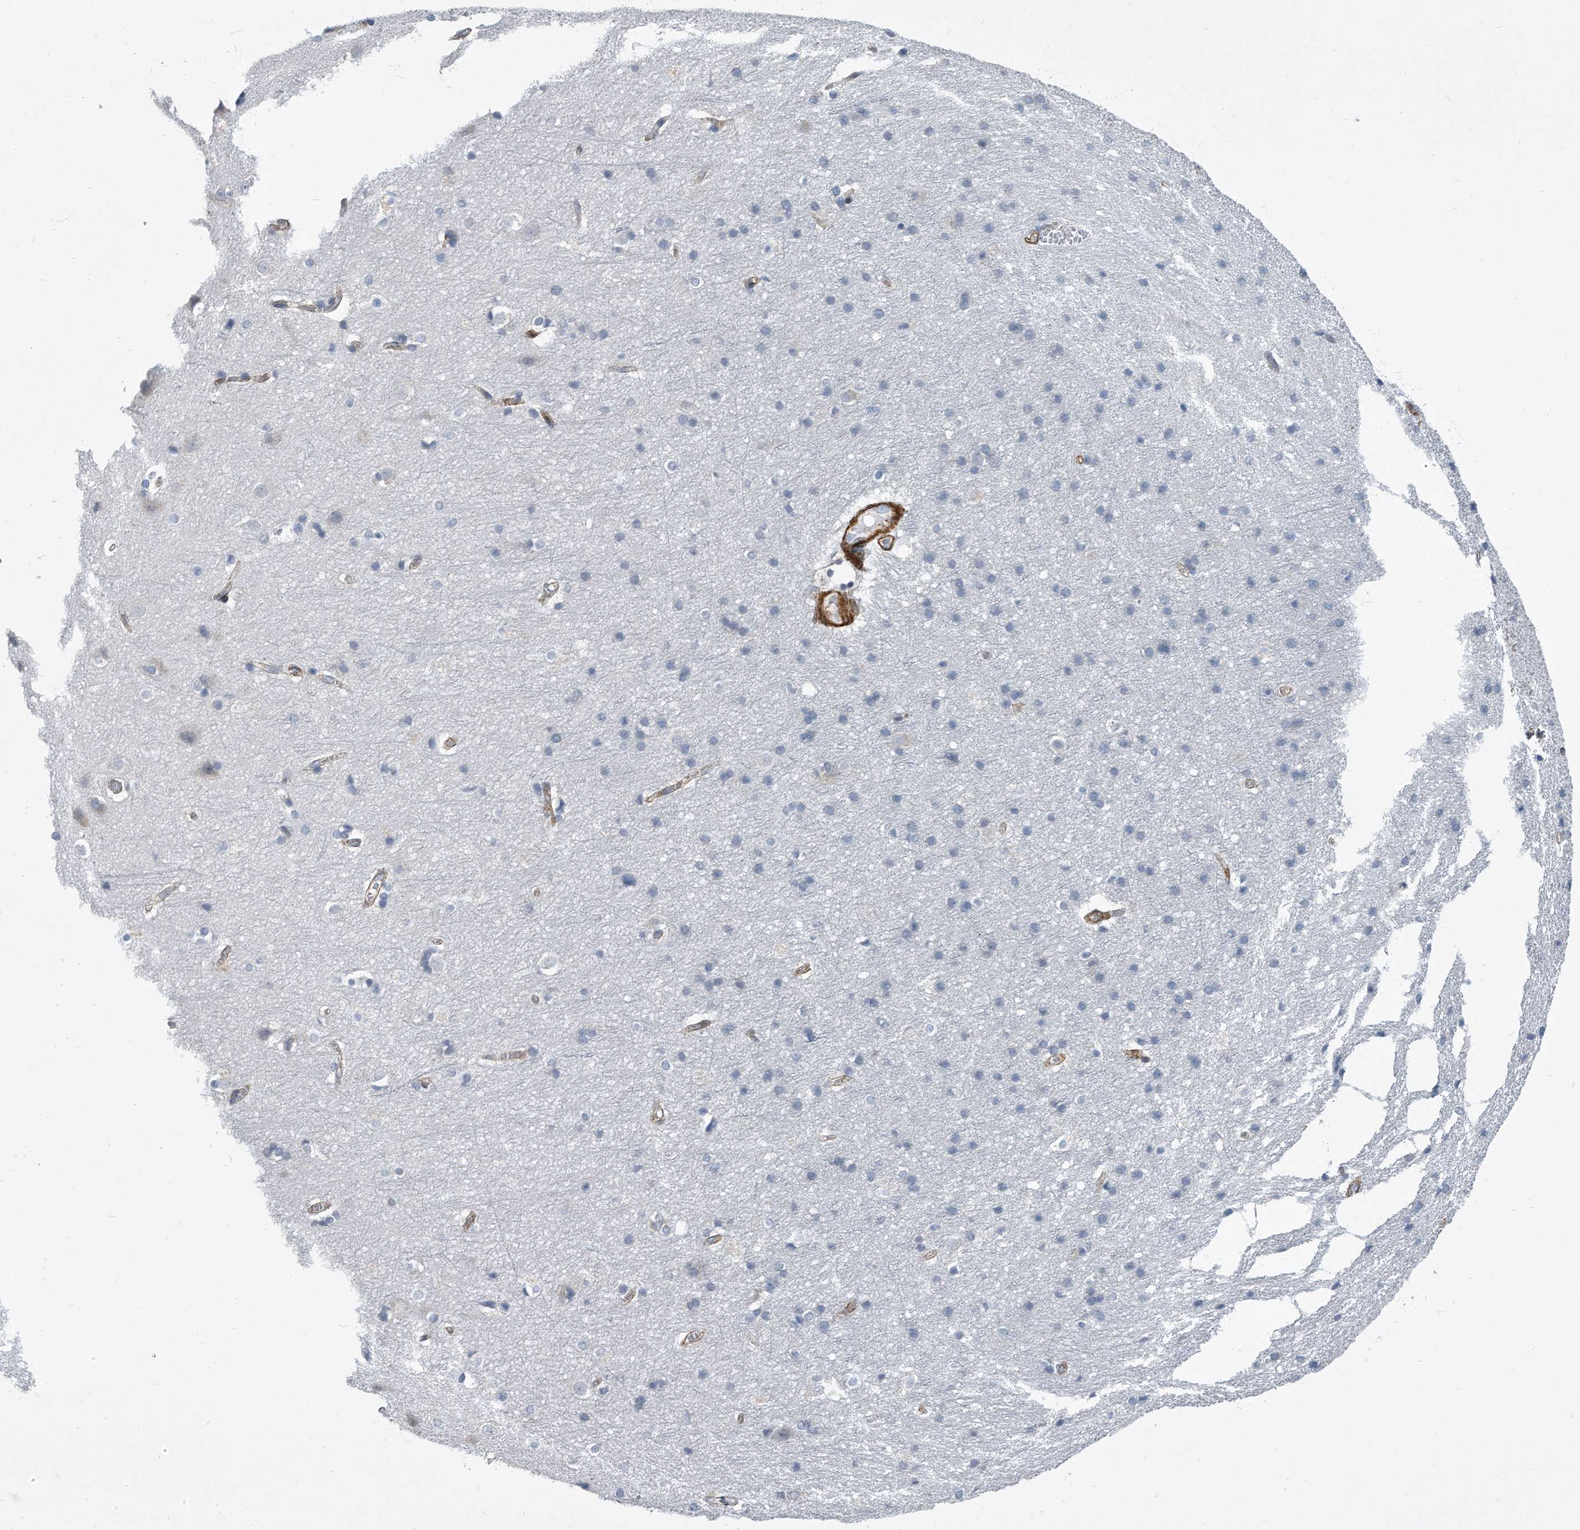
{"staining": {"intensity": "strong", "quantity": "<25%", "location": "cytoplasmic/membranous"}, "tissue": "cerebral cortex", "cell_type": "Endothelial cells", "image_type": "normal", "snomed": [{"axis": "morphology", "description": "Normal tissue, NOS"}, {"axis": "topography", "description": "Cerebral cortex"}], "caption": "Protein staining by immunohistochemistry exhibits strong cytoplasmic/membranous staining in about <25% of endothelial cells in normal cerebral cortex.", "gene": "EIF2B4", "patient": {"sex": "male", "age": 54}}